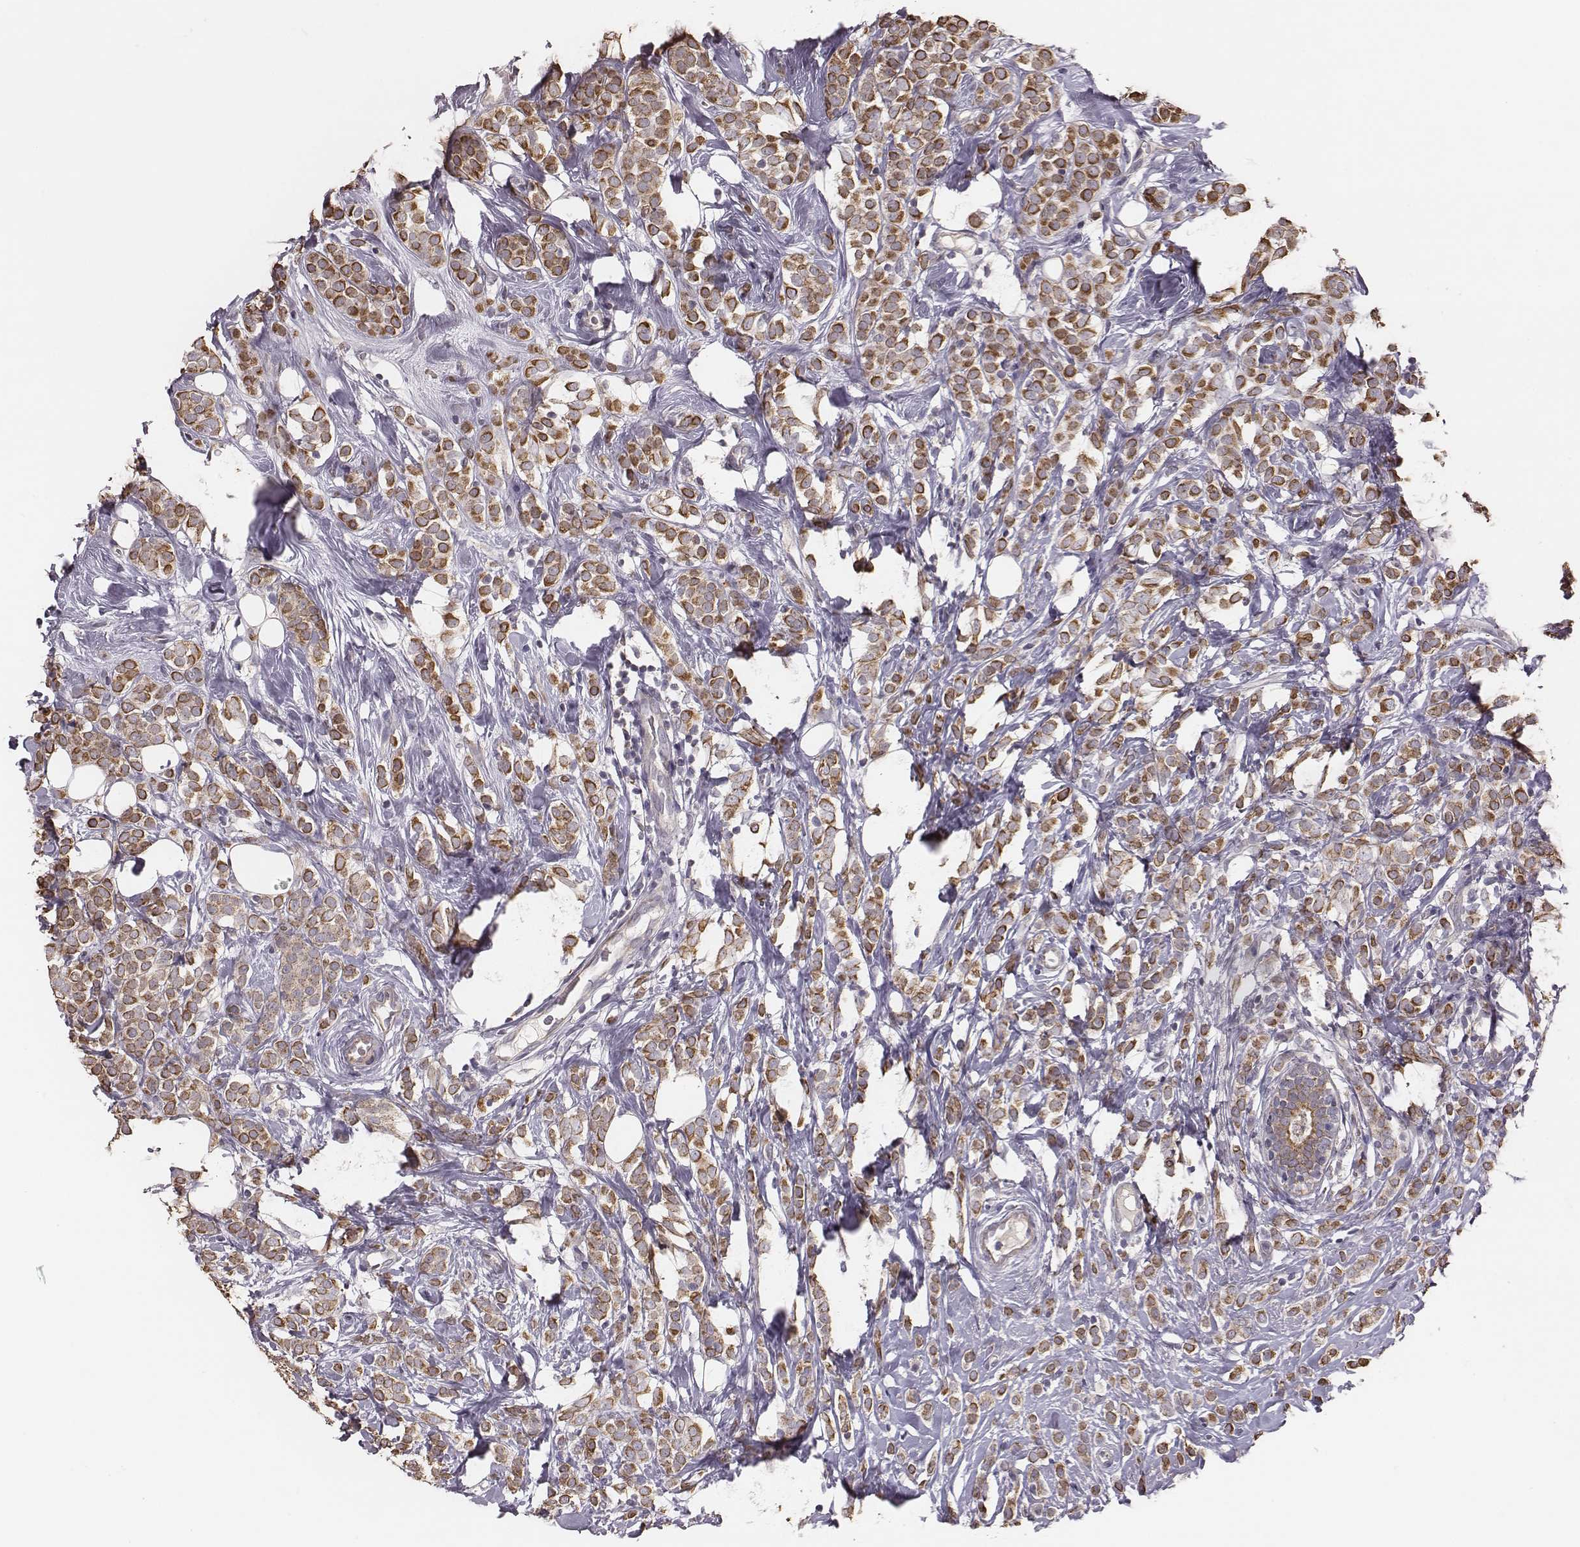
{"staining": {"intensity": "moderate", "quantity": ">75%", "location": "cytoplasmic/membranous"}, "tissue": "breast cancer", "cell_type": "Tumor cells", "image_type": "cancer", "snomed": [{"axis": "morphology", "description": "Lobular carcinoma"}, {"axis": "topography", "description": "Breast"}], "caption": "Immunohistochemistry image of neoplastic tissue: human breast lobular carcinoma stained using immunohistochemistry (IHC) displays medium levels of moderate protein expression localized specifically in the cytoplasmic/membranous of tumor cells, appearing as a cytoplasmic/membranous brown color.", "gene": "HAVCR1", "patient": {"sex": "female", "age": 49}}